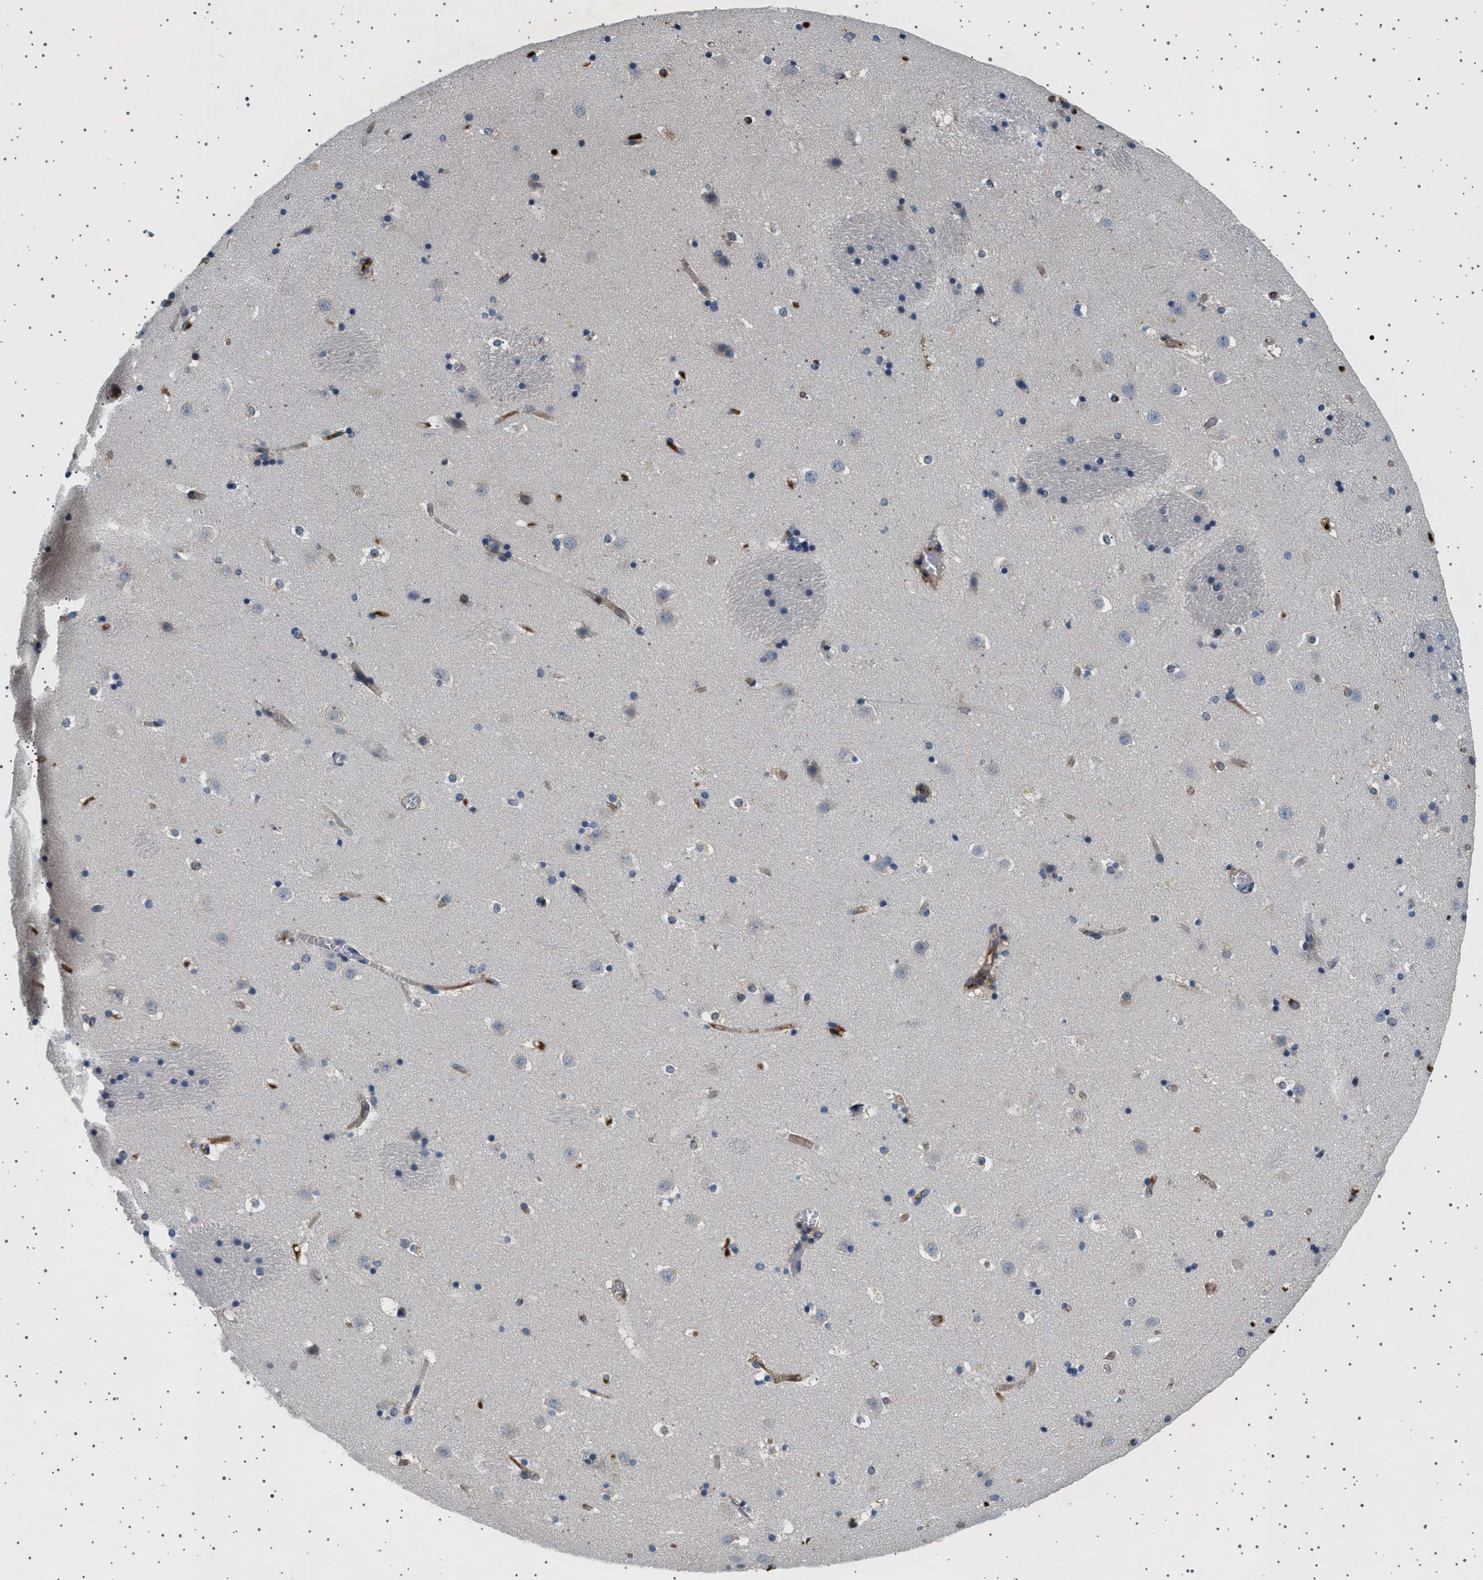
{"staining": {"intensity": "moderate", "quantity": "<25%", "location": "cytoplasmic/membranous"}, "tissue": "caudate", "cell_type": "Glial cells", "image_type": "normal", "snomed": [{"axis": "morphology", "description": "Normal tissue, NOS"}, {"axis": "topography", "description": "Lateral ventricle wall"}], "caption": "The immunohistochemical stain highlights moderate cytoplasmic/membranous staining in glial cells of normal caudate.", "gene": "PLPP6", "patient": {"sex": "male", "age": 45}}